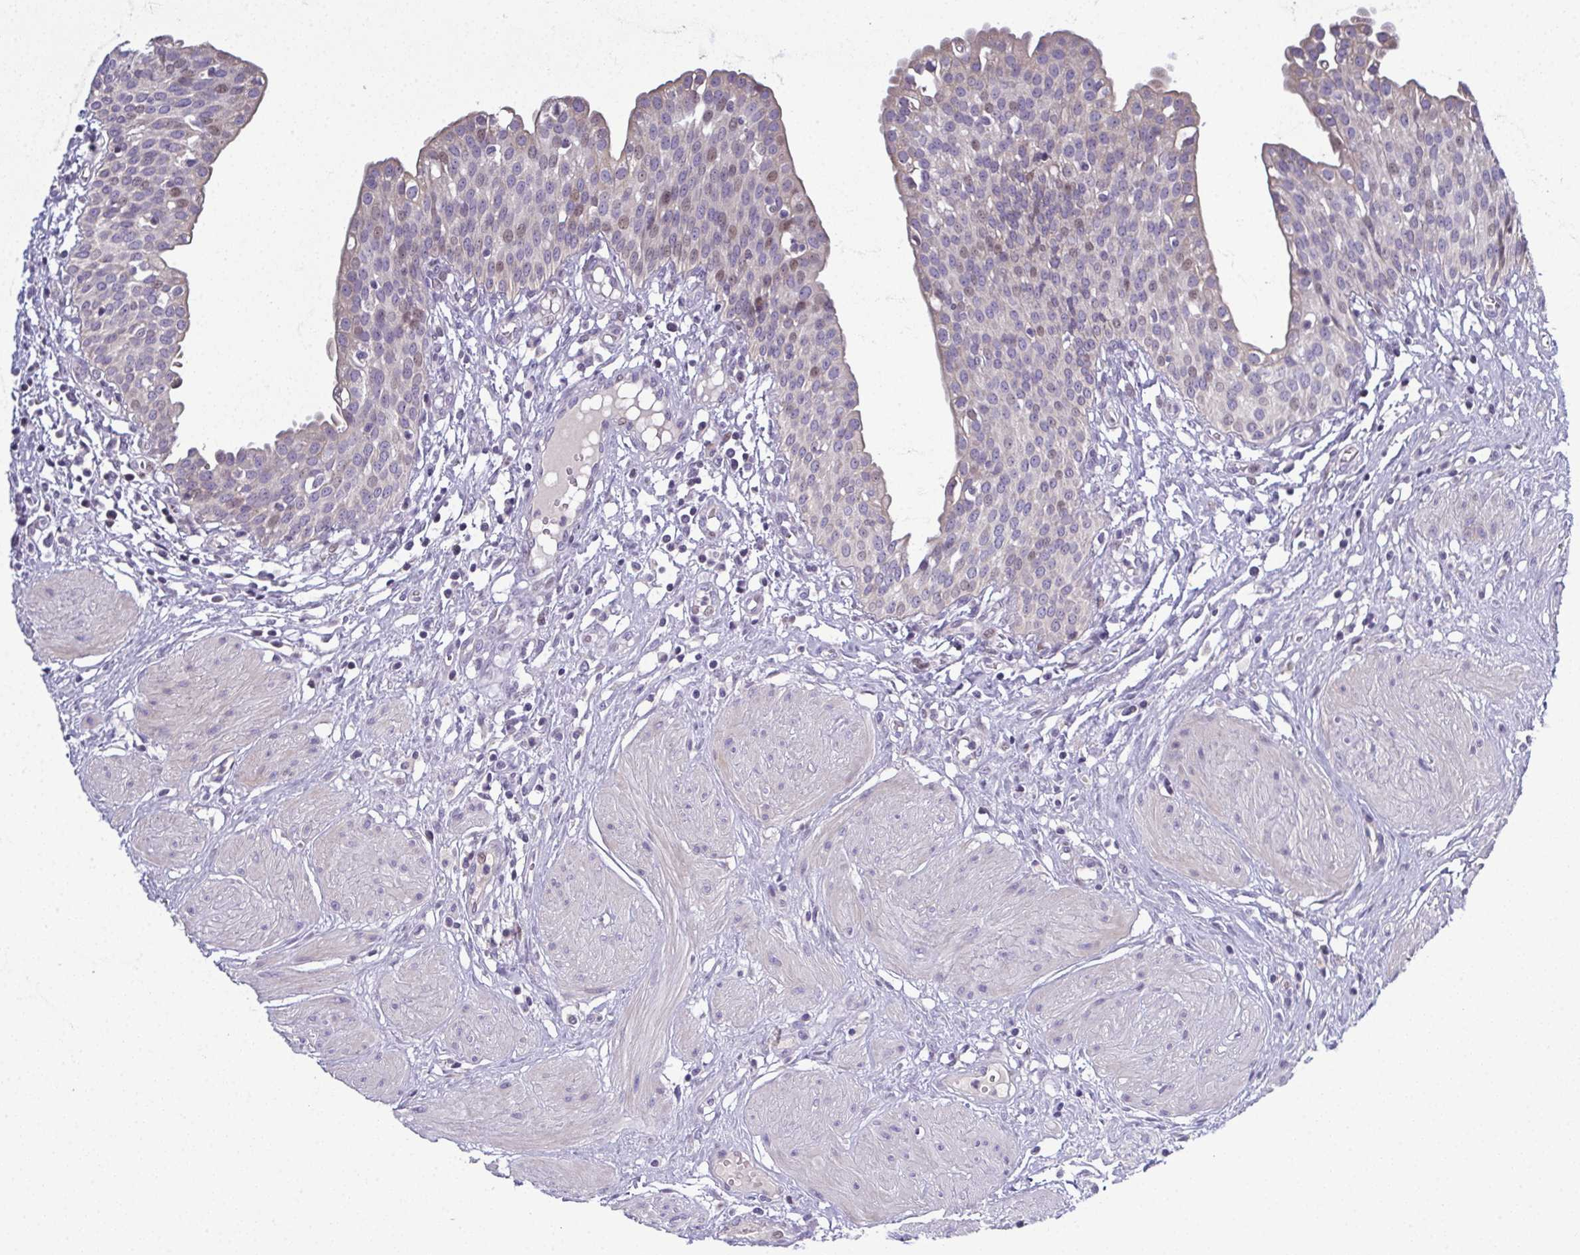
{"staining": {"intensity": "weak", "quantity": "<25%", "location": "nuclear"}, "tissue": "urinary bladder", "cell_type": "Urothelial cells", "image_type": "normal", "snomed": [{"axis": "morphology", "description": "Normal tissue, NOS"}, {"axis": "topography", "description": "Urinary bladder"}], "caption": "Urothelial cells show no significant positivity in benign urinary bladder.", "gene": "ODF1", "patient": {"sex": "male", "age": 55}}